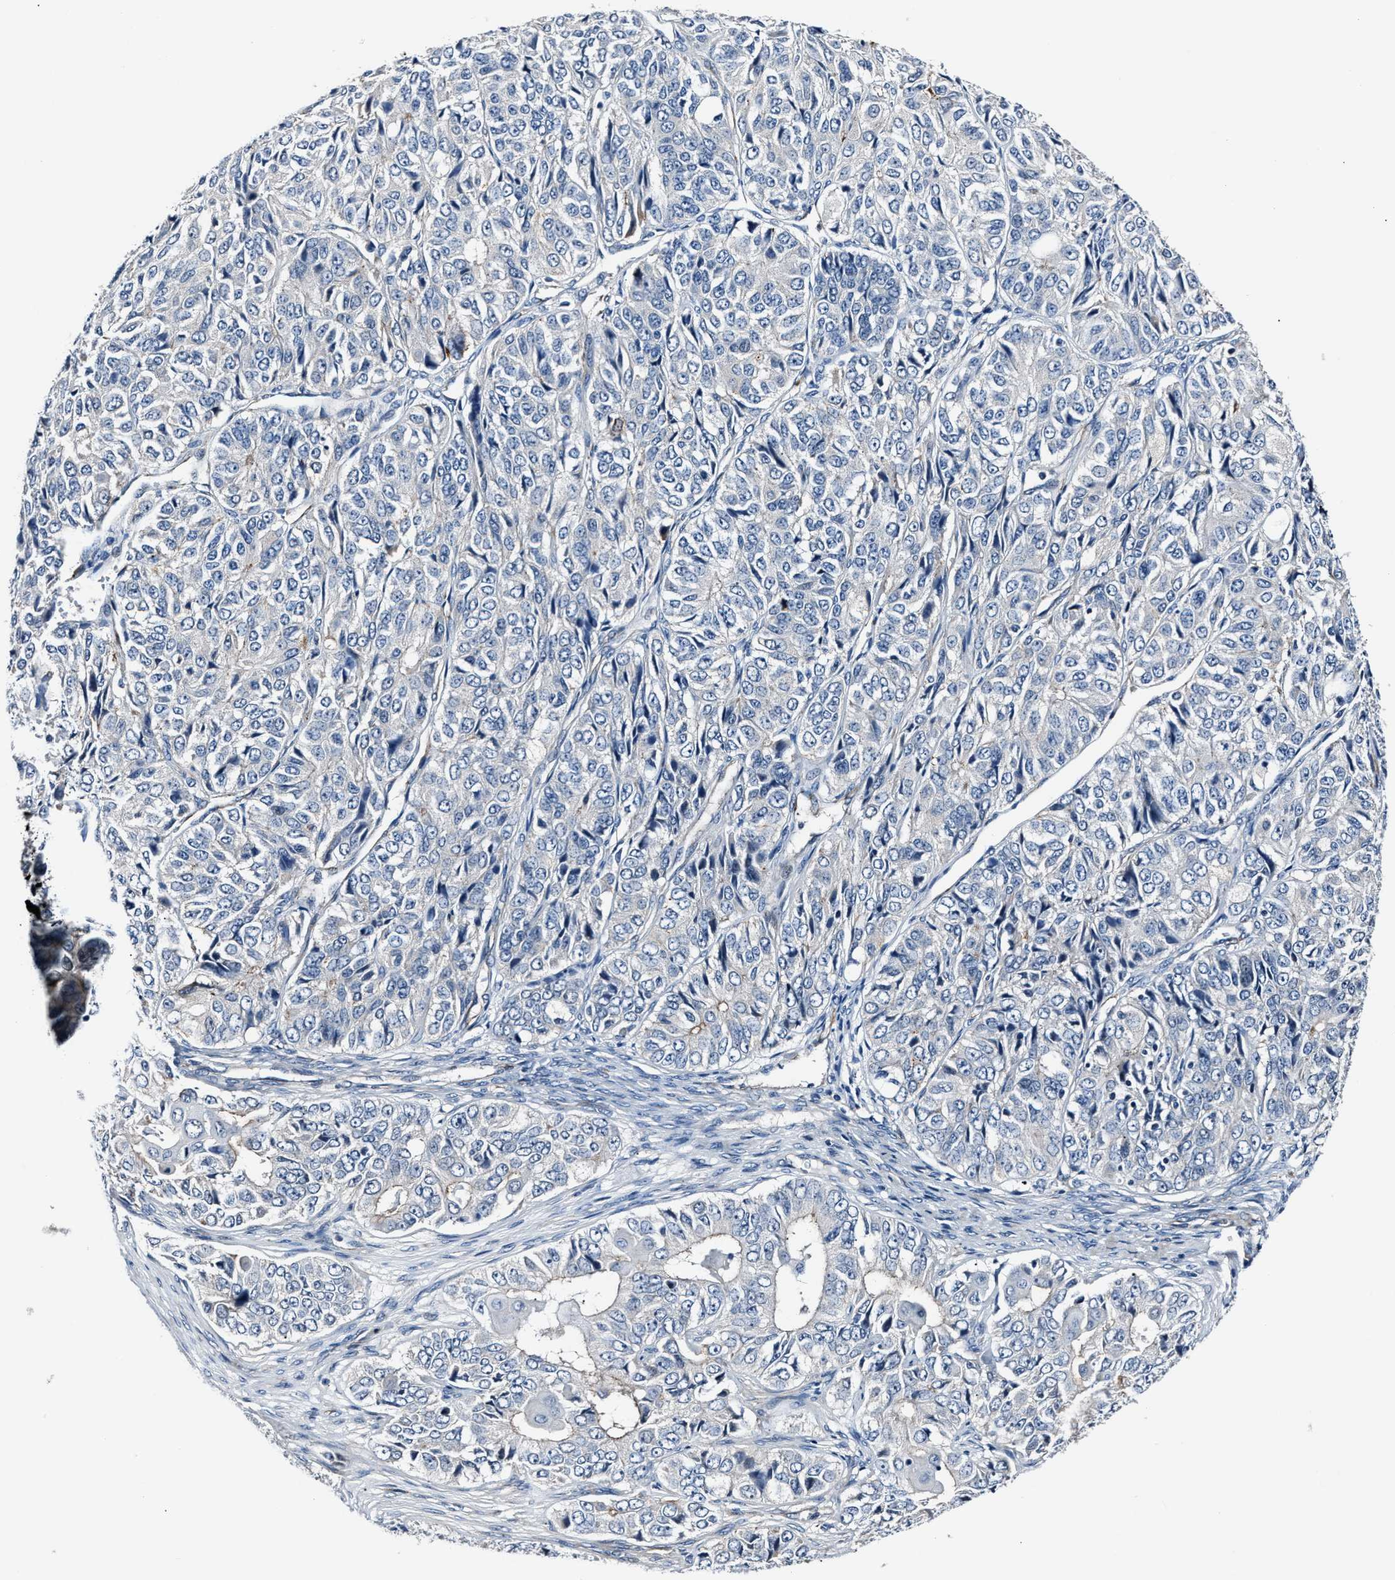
{"staining": {"intensity": "negative", "quantity": "none", "location": "none"}, "tissue": "ovarian cancer", "cell_type": "Tumor cells", "image_type": "cancer", "snomed": [{"axis": "morphology", "description": "Carcinoma, endometroid"}, {"axis": "topography", "description": "Ovary"}], "caption": "High power microscopy histopathology image of an immunohistochemistry image of ovarian cancer, revealing no significant positivity in tumor cells.", "gene": "MPDZ", "patient": {"sex": "female", "age": 51}}